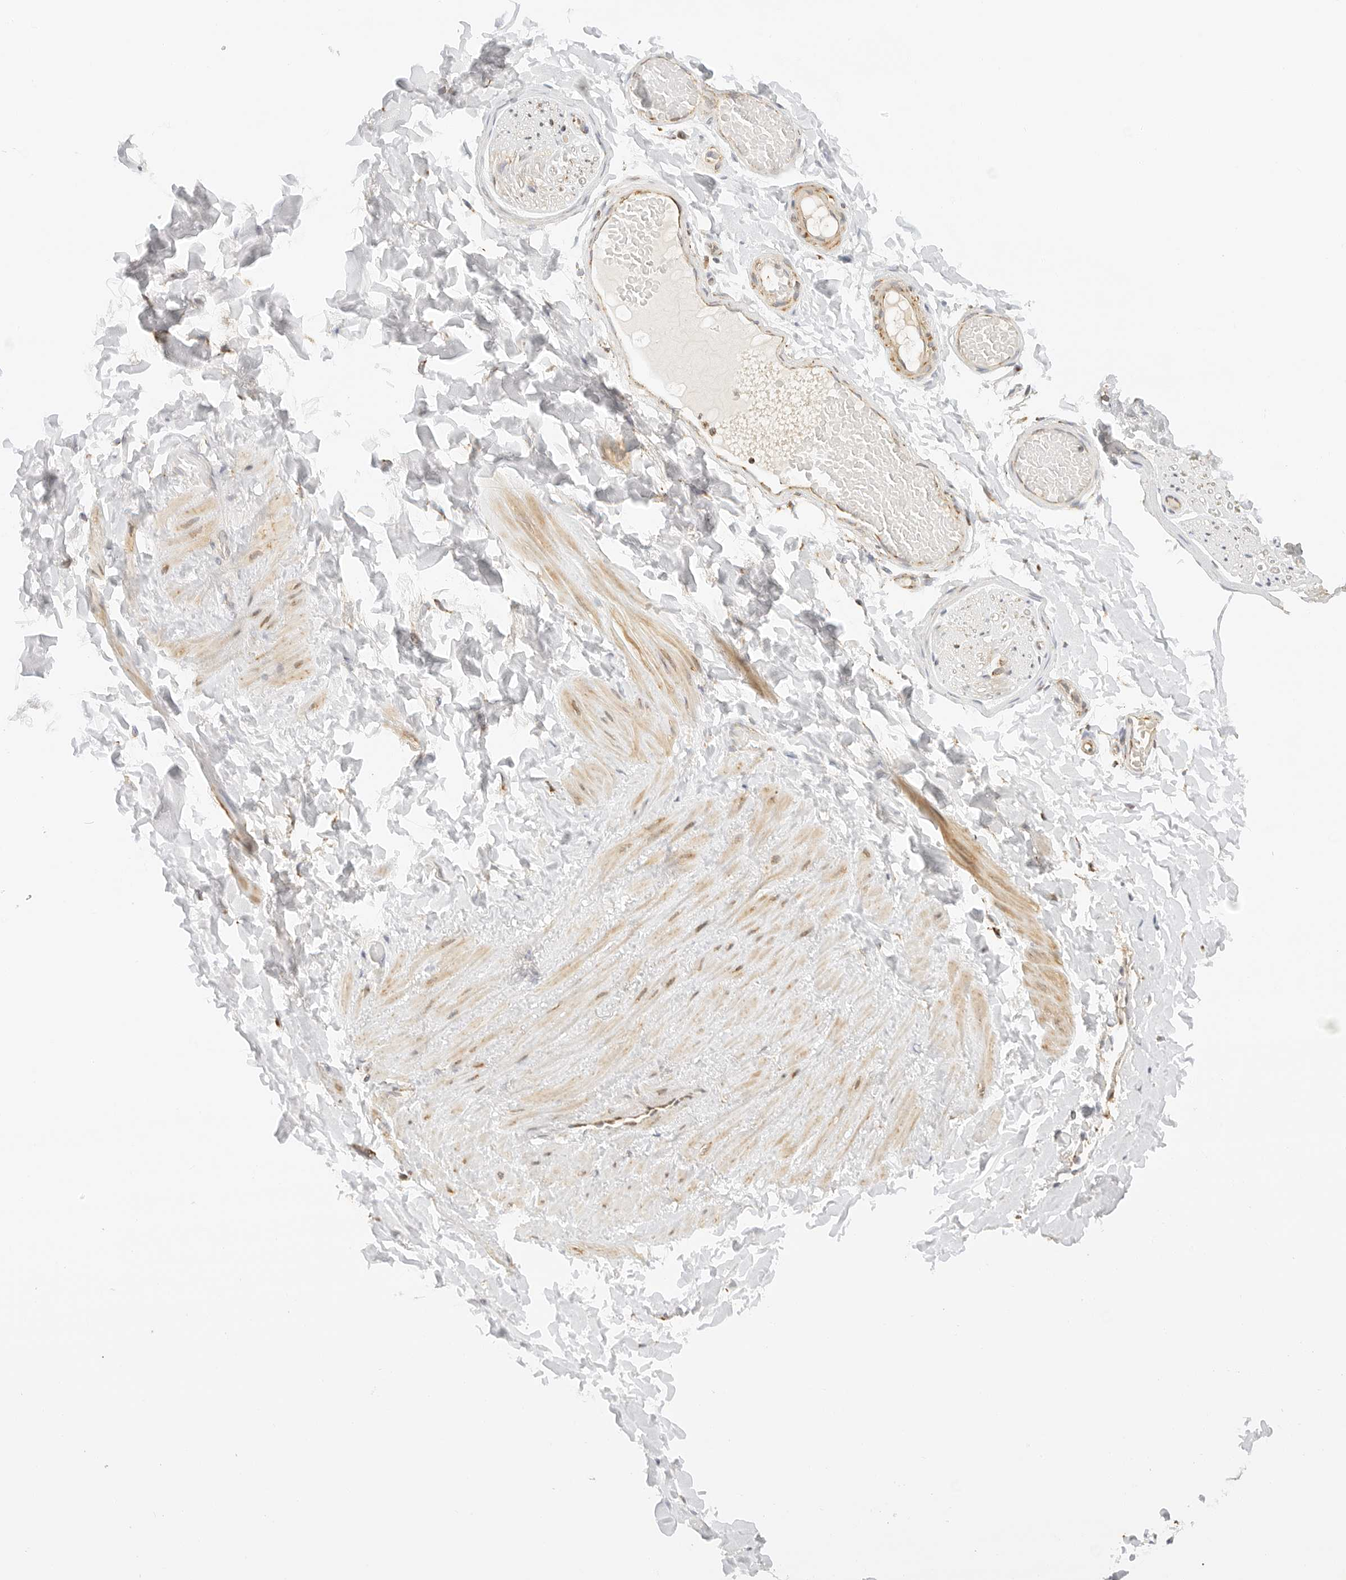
{"staining": {"intensity": "weak", "quantity": "<25%", "location": "cytoplasmic/membranous"}, "tissue": "adipose tissue", "cell_type": "Adipocytes", "image_type": "normal", "snomed": [{"axis": "morphology", "description": "Normal tissue, NOS"}, {"axis": "topography", "description": "Adipose tissue"}, {"axis": "topography", "description": "Vascular tissue"}, {"axis": "topography", "description": "Peripheral nerve tissue"}], "caption": "Human adipose tissue stained for a protein using immunohistochemistry (IHC) demonstrates no staining in adipocytes.", "gene": "ATL1", "patient": {"sex": "male", "age": 25}}